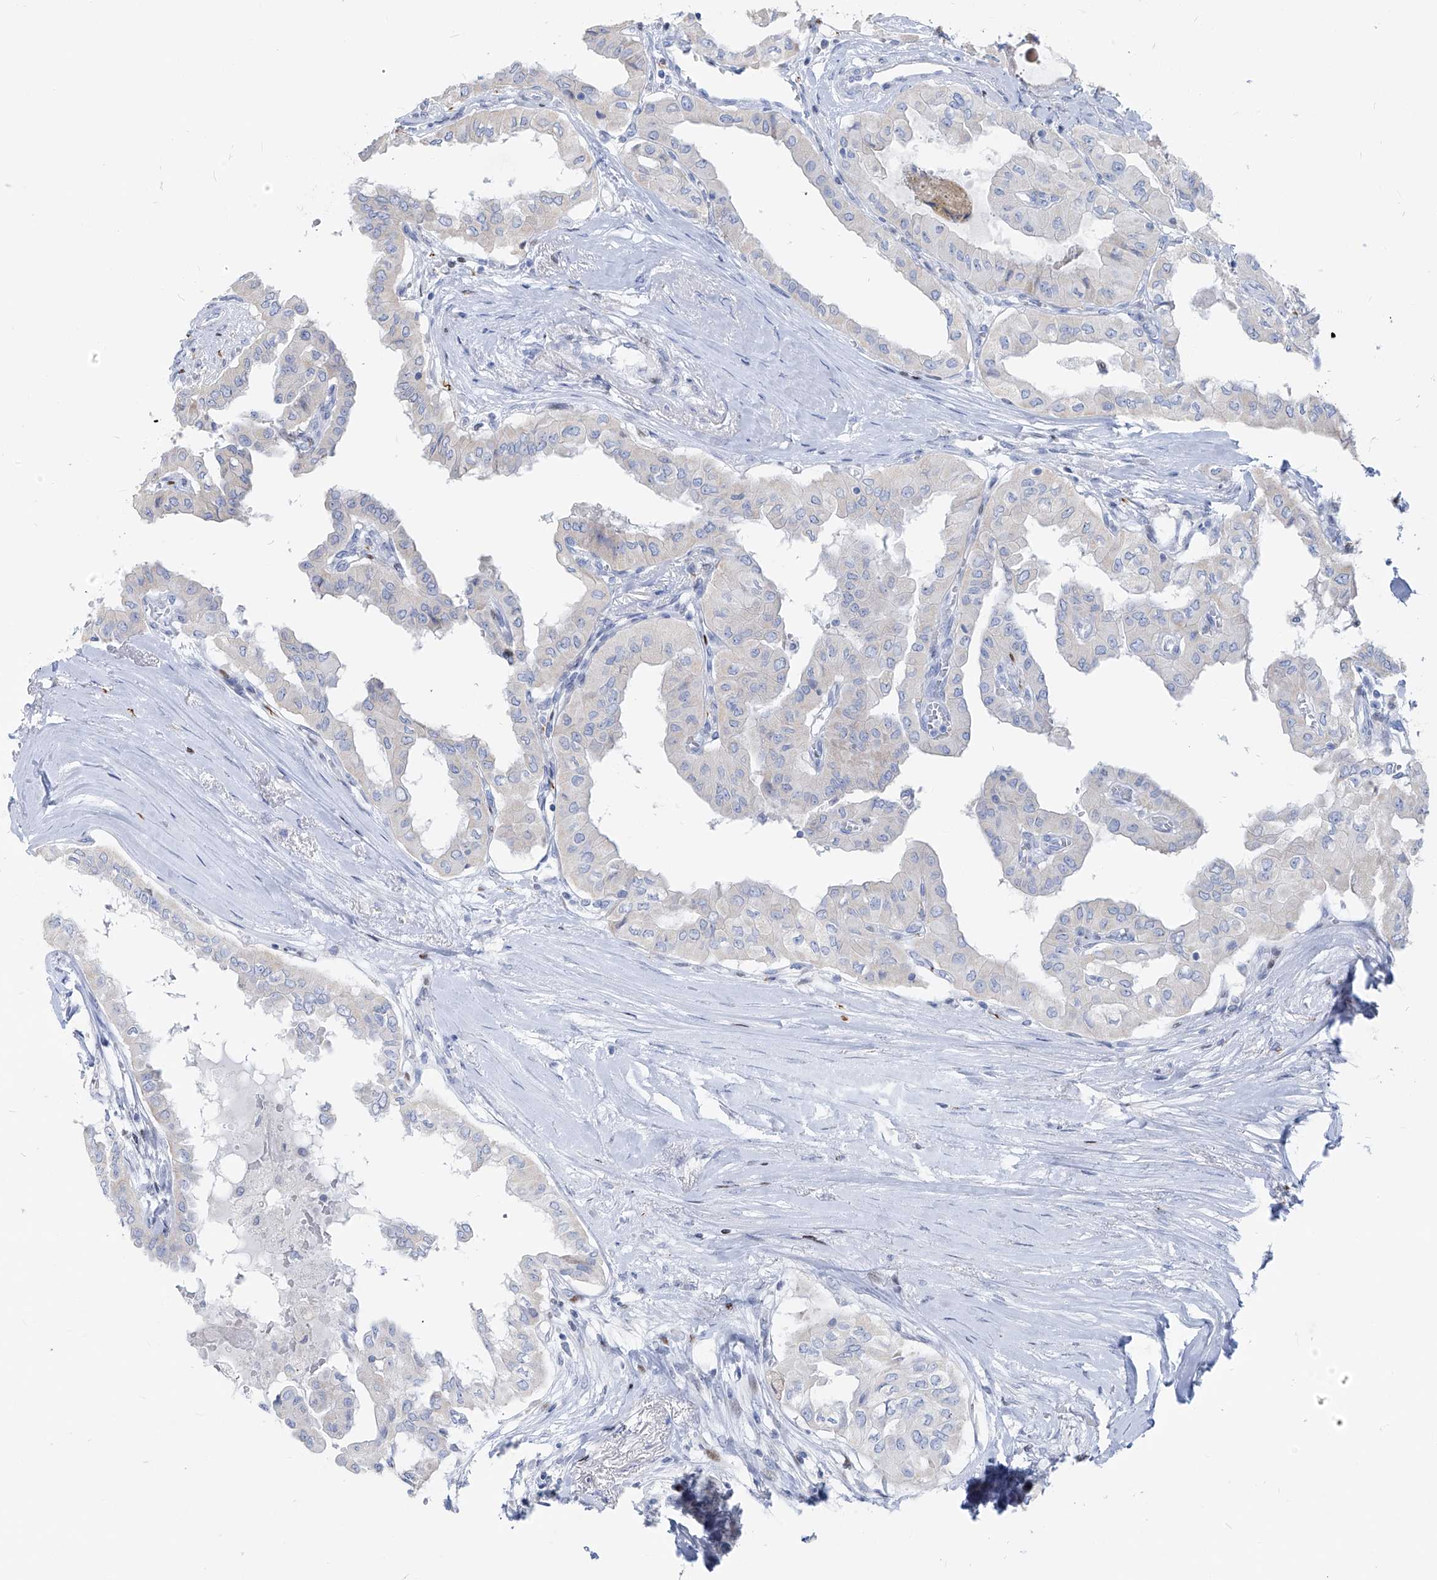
{"staining": {"intensity": "negative", "quantity": "none", "location": "none"}, "tissue": "thyroid cancer", "cell_type": "Tumor cells", "image_type": "cancer", "snomed": [{"axis": "morphology", "description": "Papillary adenocarcinoma, NOS"}, {"axis": "topography", "description": "Thyroid gland"}], "caption": "Micrograph shows no significant protein positivity in tumor cells of thyroid papillary adenocarcinoma. The staining was performed using DAB (3,3'-diaminobenzidine) to visualize the protein expression in brown, while the nuclei were stained in blue with hematoxylin (Magnification: 20x).", "gene": "FRS3", "patient": {"sex": "female", "age": 59}}